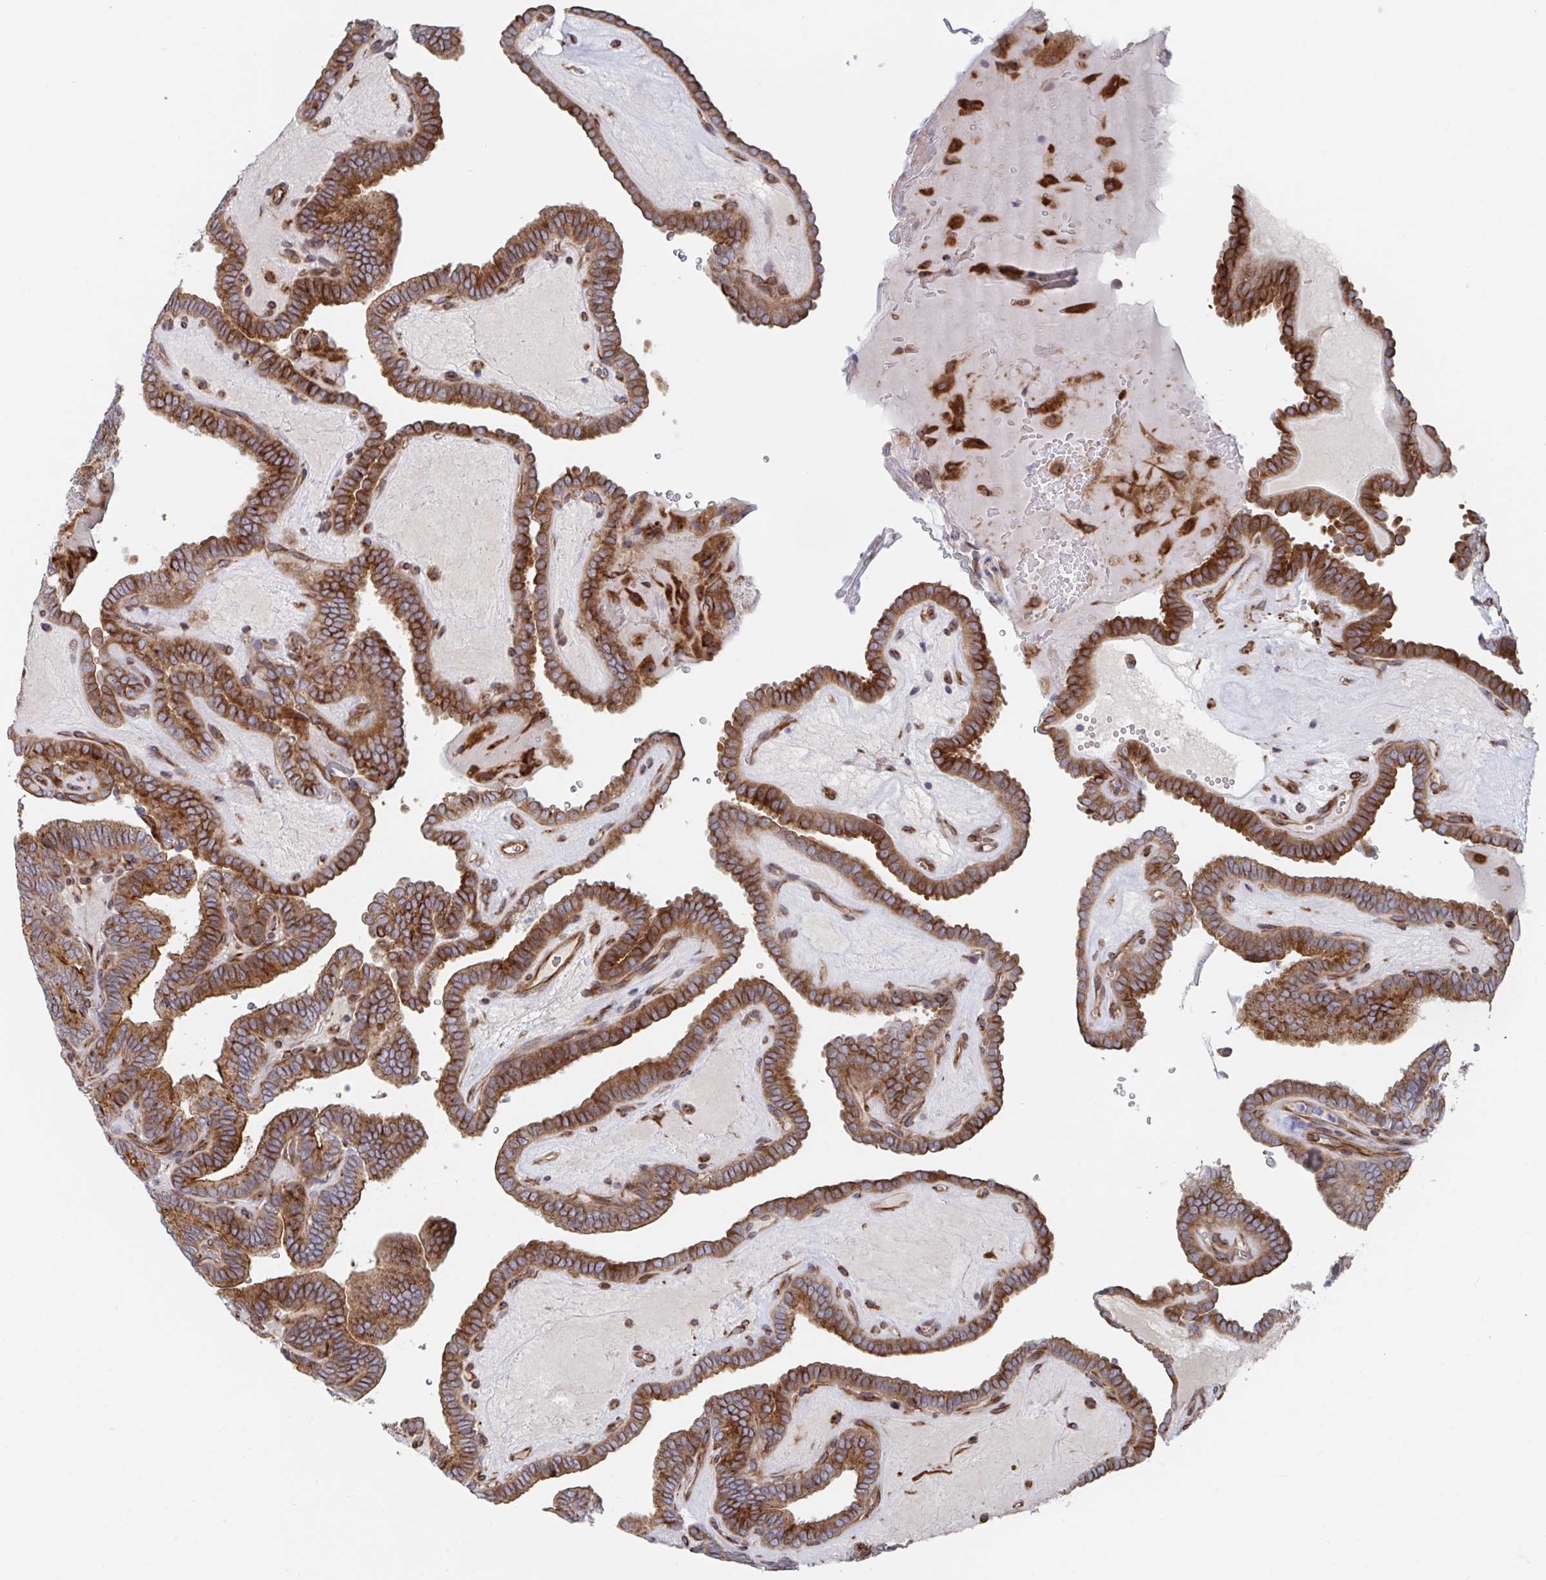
{"staining": {"intensity": "strong", "quantity": ">75%", "location": "cytoplasmic/membranous"}, "tissue": "thyroid cancer", "cell_type": "Tumor cells", "image_type": "cancer", "snomed": [{"axis": "morphology", "description": "Papillary adenocarcinoma, NOS"}, {"axis": "topography", "description": "Thyroid gland"}], "caption": "Immunohistochemical staining of human thyroid papillary adenocarcinoma reveals high levels of strong cytoplasmic/membranous protein positivity in about >75% of tumor cells.", "gene": "FJX1", "patient": {"sex": "female", "age": 21}}